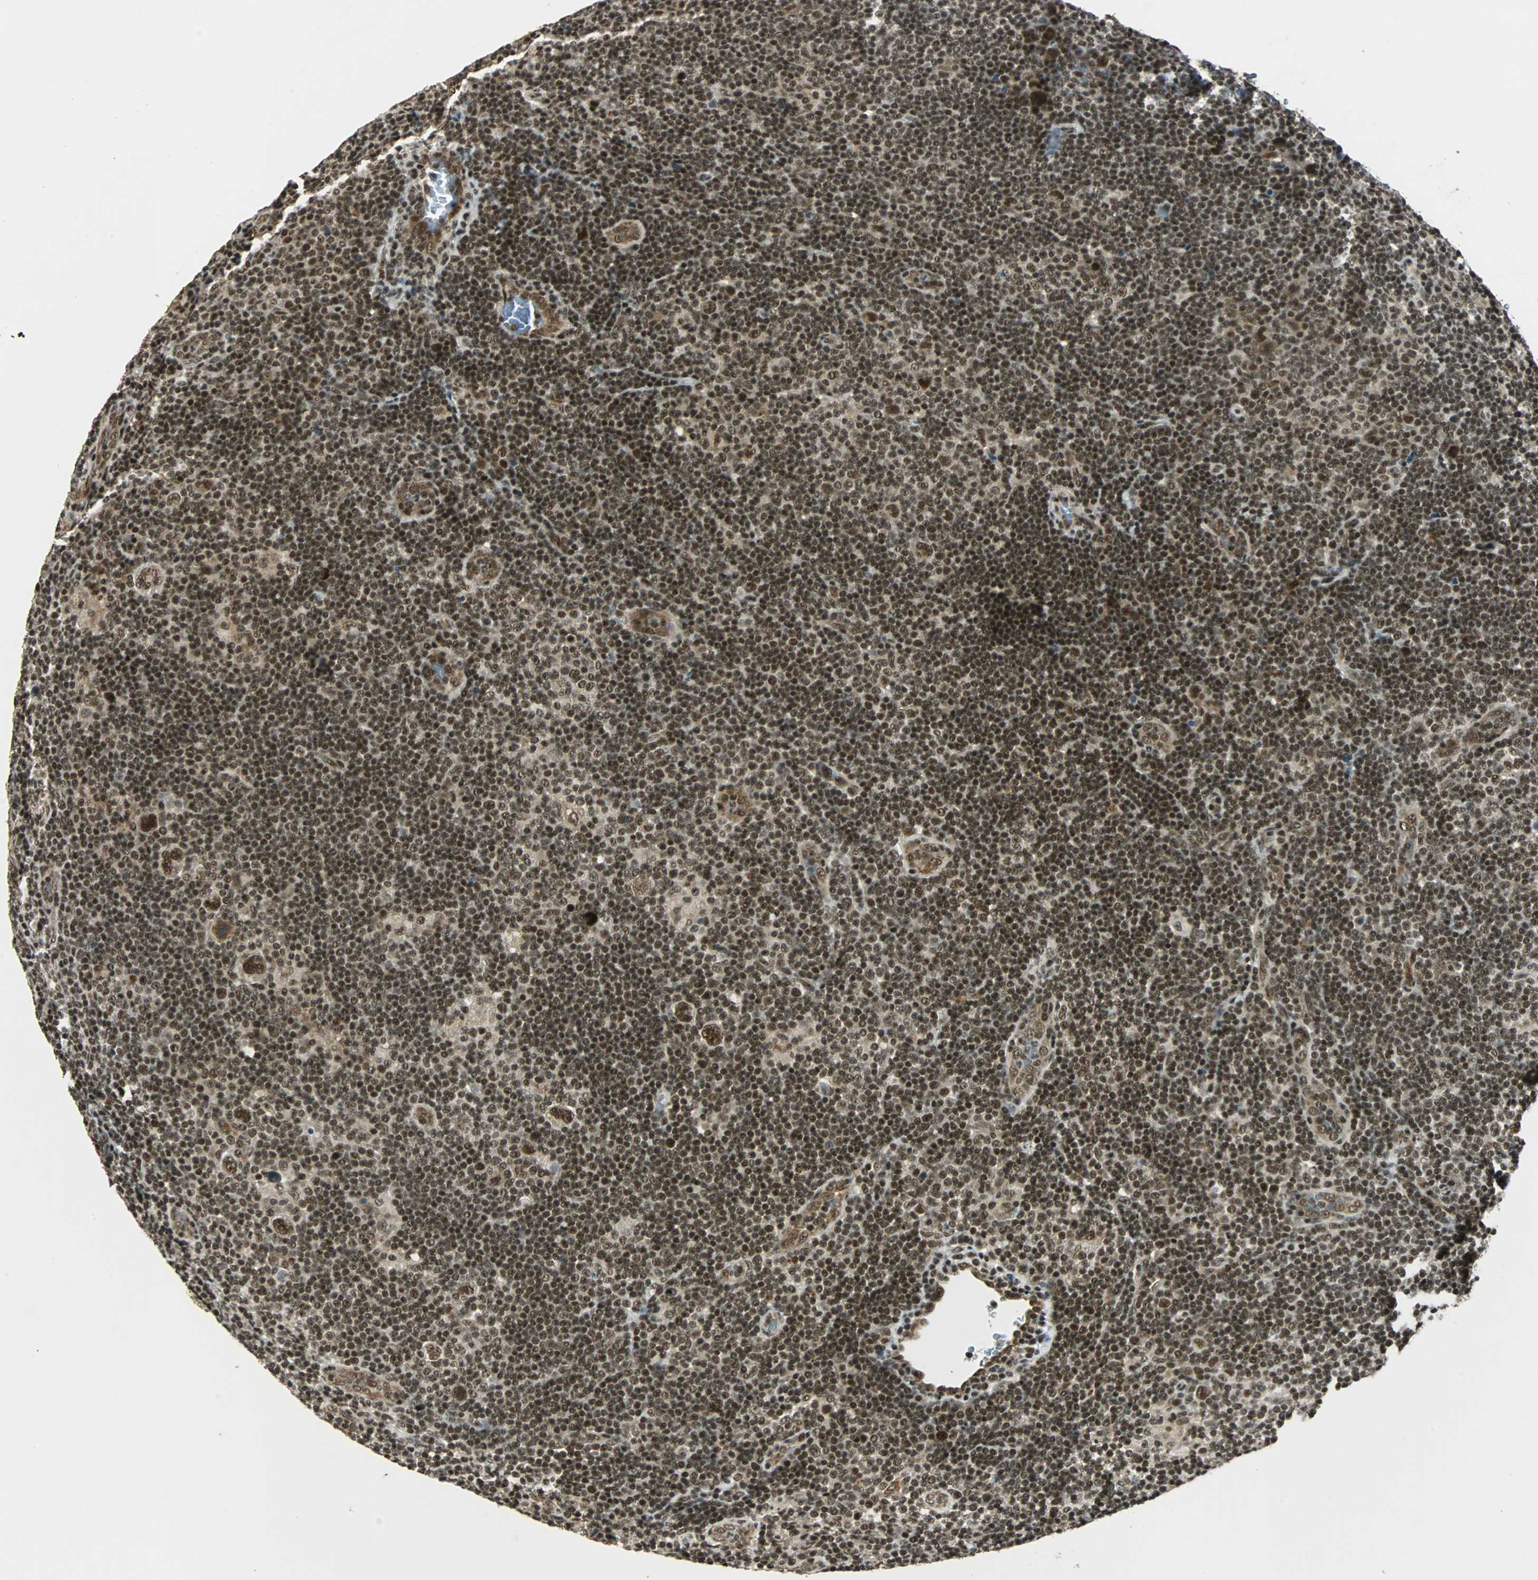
{"staining": {"intensity": "strong", "quantity": ">75%", "location": "nuclear"}, "tissue": "lymphoma", "cell_type": "Tumor cells", "image_type": "cancer", "snomed": [{"axis": "morphology", "description": "Hodgkin's disease, NOS"}, {"axis": "topography", "description": "Lymph node"}], "caption": "An immunohistochemistry (IHC) photomicrograph of neoplastic tissue is shown. Protein staining in brown highlights strong nuclear positivity in Hodgkin's disease within tumor cells.", "gene": "TAF5", "patient": {"sex": "female", "age": 57}}